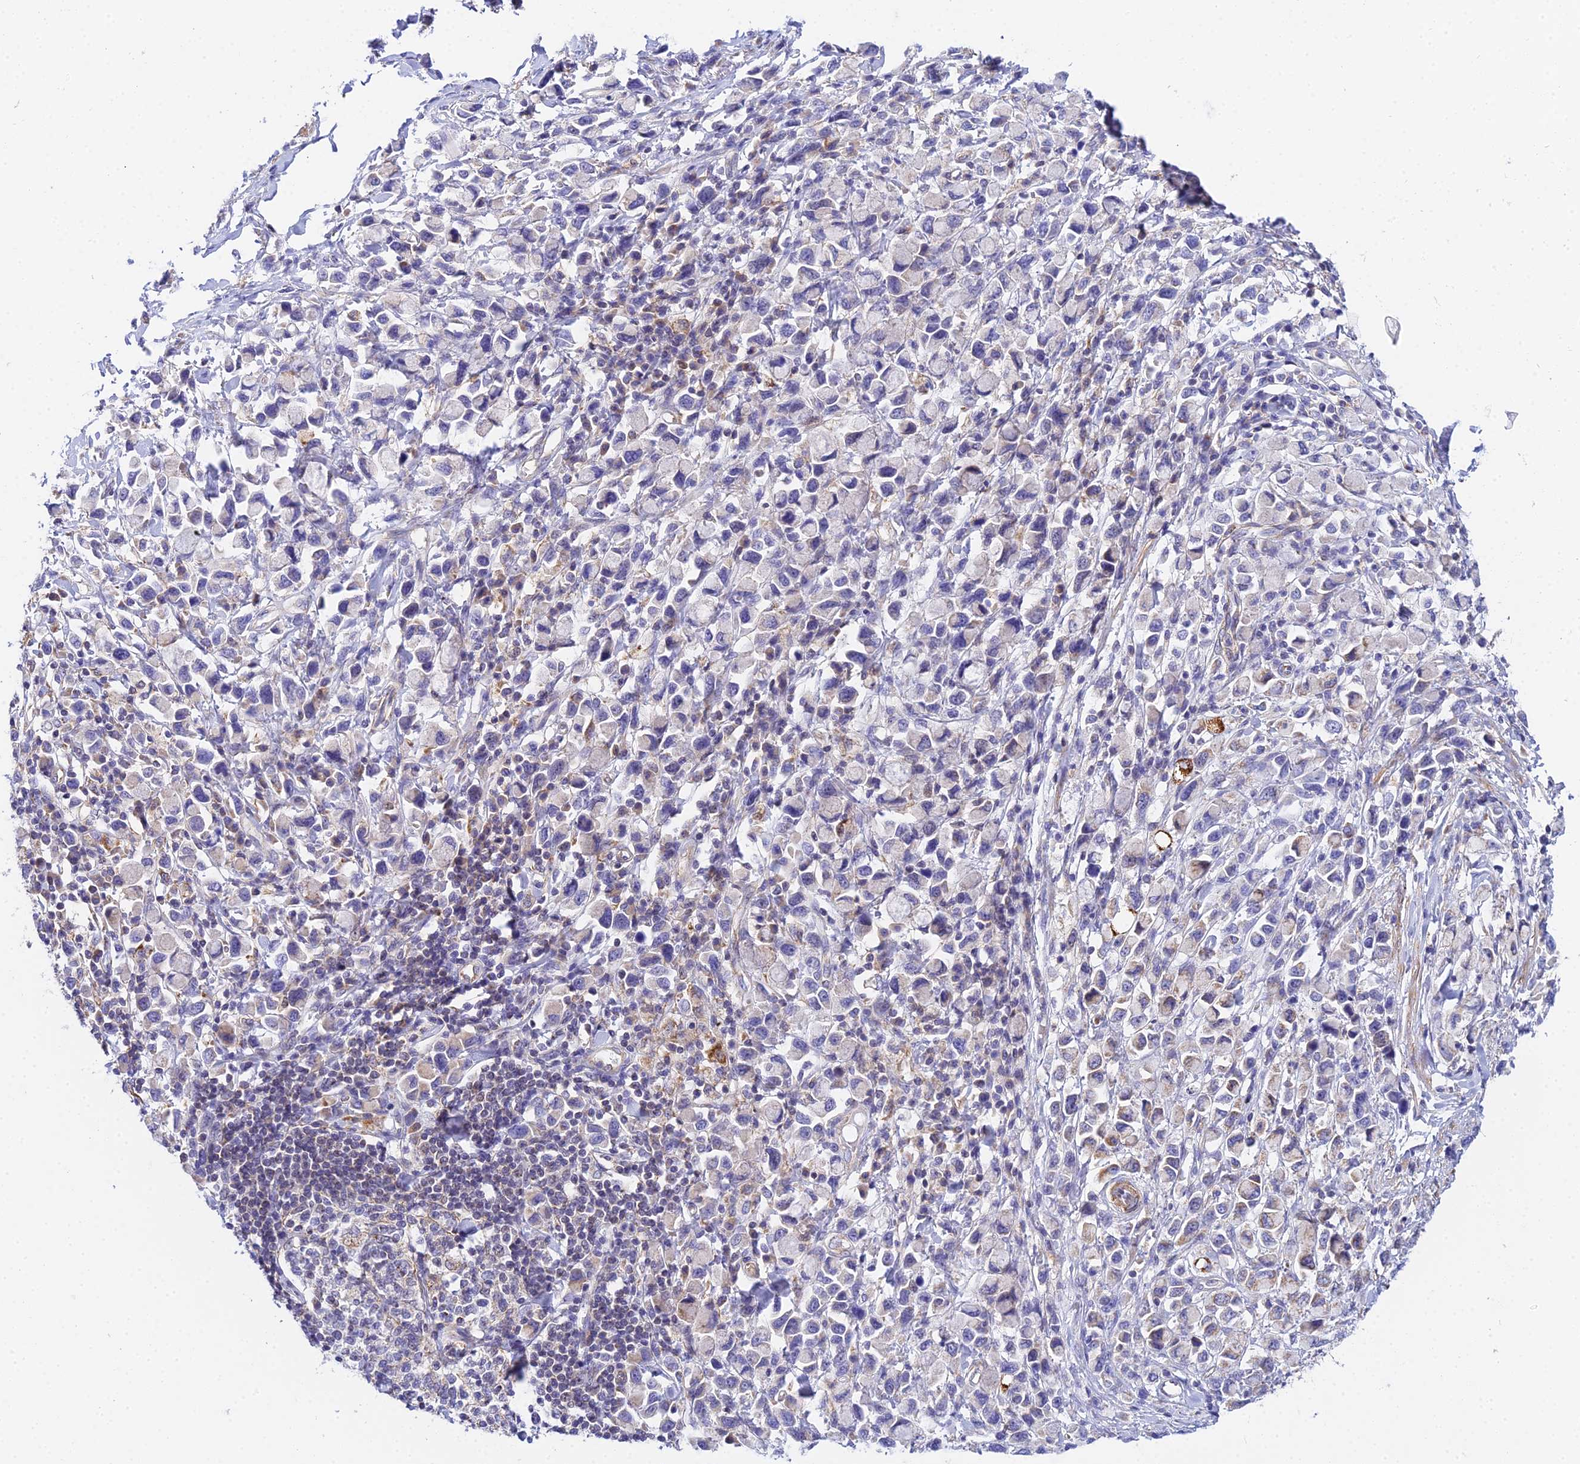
{"staining": {"intensity": "negative", "quantity": "none", "location": "none"}, "tissue": "stomach cancer", "cell_type": "Tumor cells", "image_type": "cancer", "snomed": [{"axis": "morphology", "description": "Adenocarcinoma, NOS"}, {"axis": "topography", "description": "Stomach"}], "caption": "The micrograph displays no staining of tumor cells in stomach adenocarcinoma.", "gene": "ACOT2", "patient": {"sex": "female", "age": 81}}